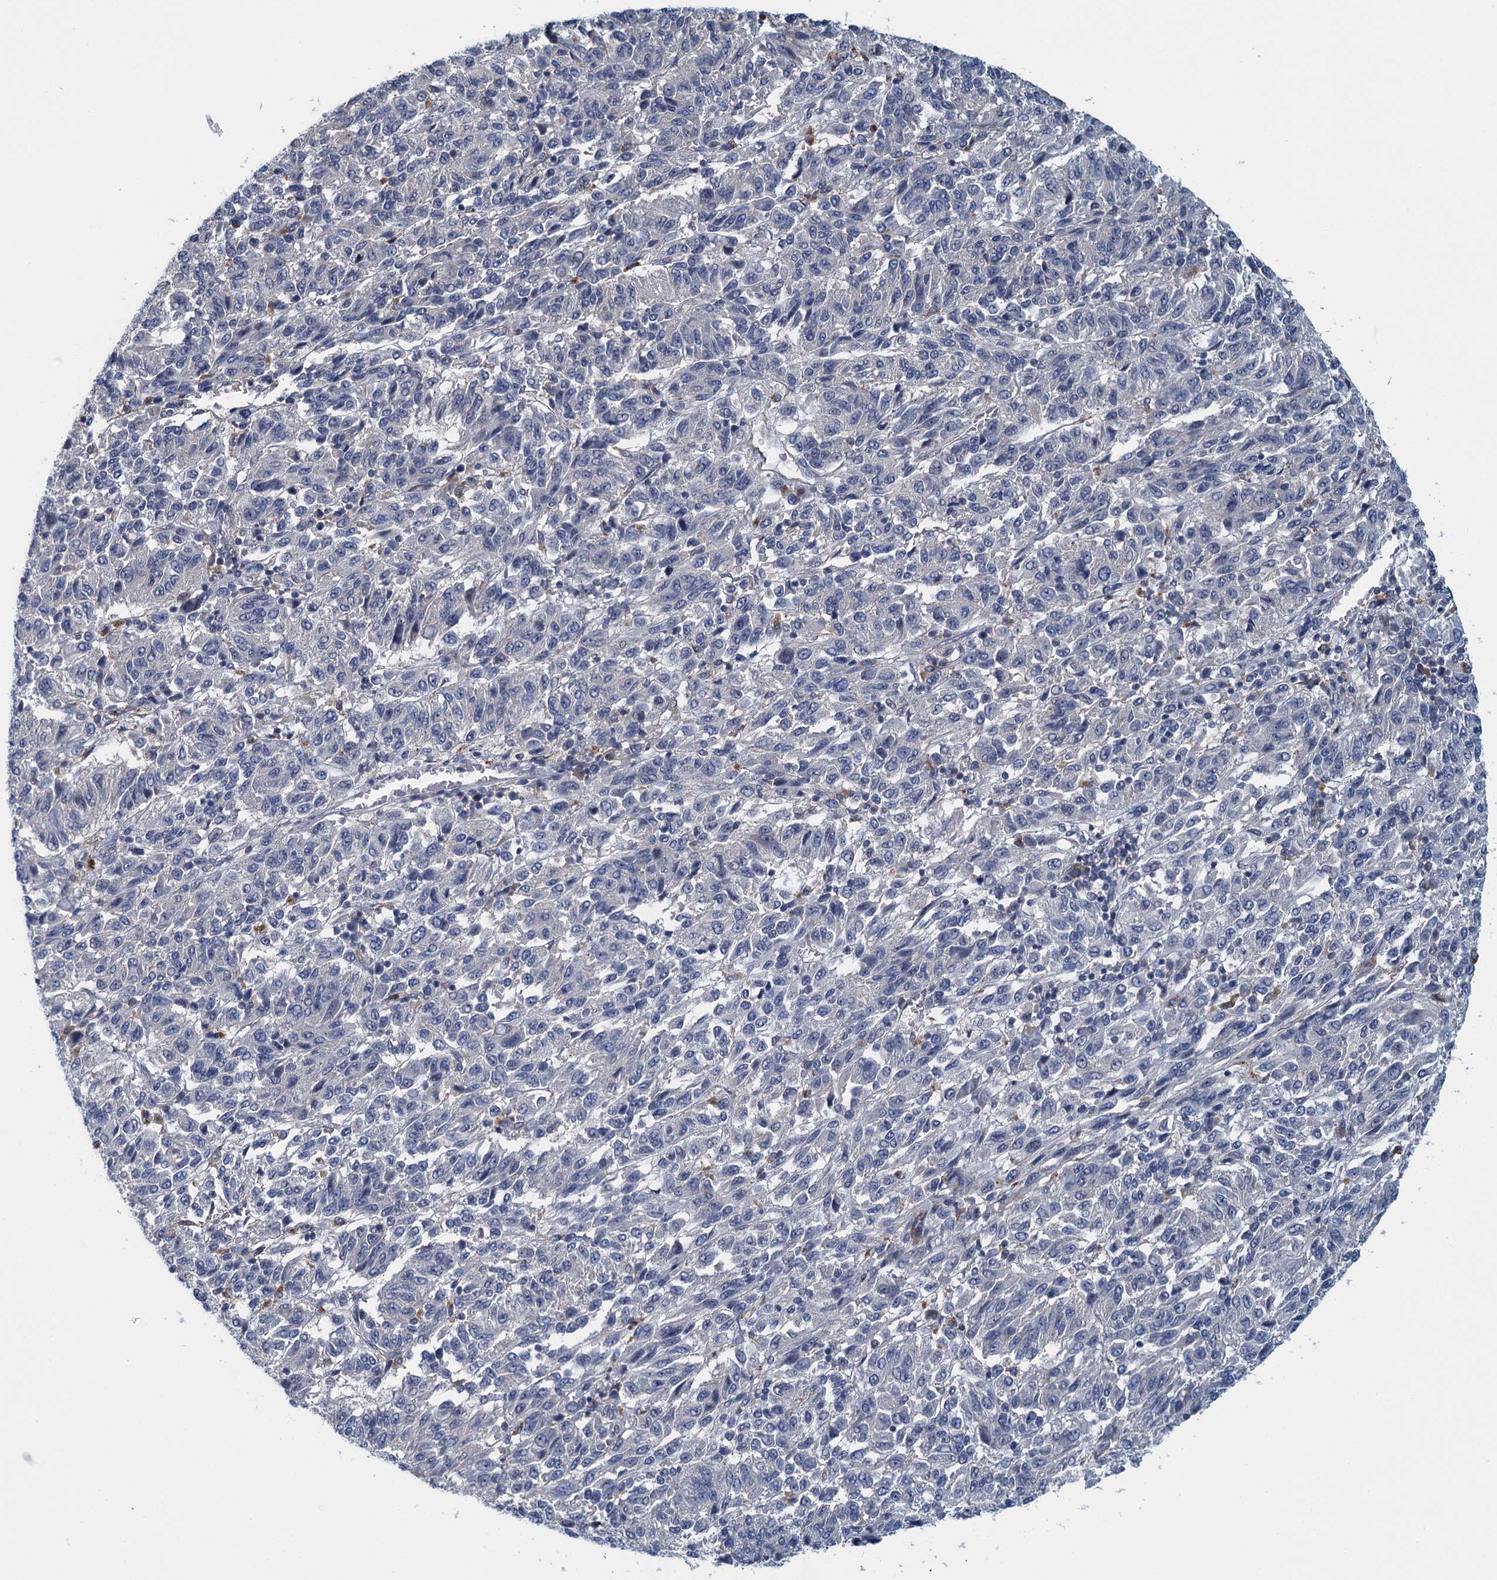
{"staining": {"intensity": "negative", "quantity": "none", "location": "none"}, "tissue": "melanoma", "cell_type": "Tumor cells", "image_type": "cancer", "snomed": [{"axis": "morphology", "description": "Malignant melanoma, Metastatic site"}, {"axis": "topography", "description": "Lung"}], "caption": "A high-resolution micrograph shows immunohistochemistry staining of malignant melanoma (metastatic site), which displays no significant positivity in tumor cells.", "gene": "NCKAP1L", "patient": {"sex": "male", "age": 64}}